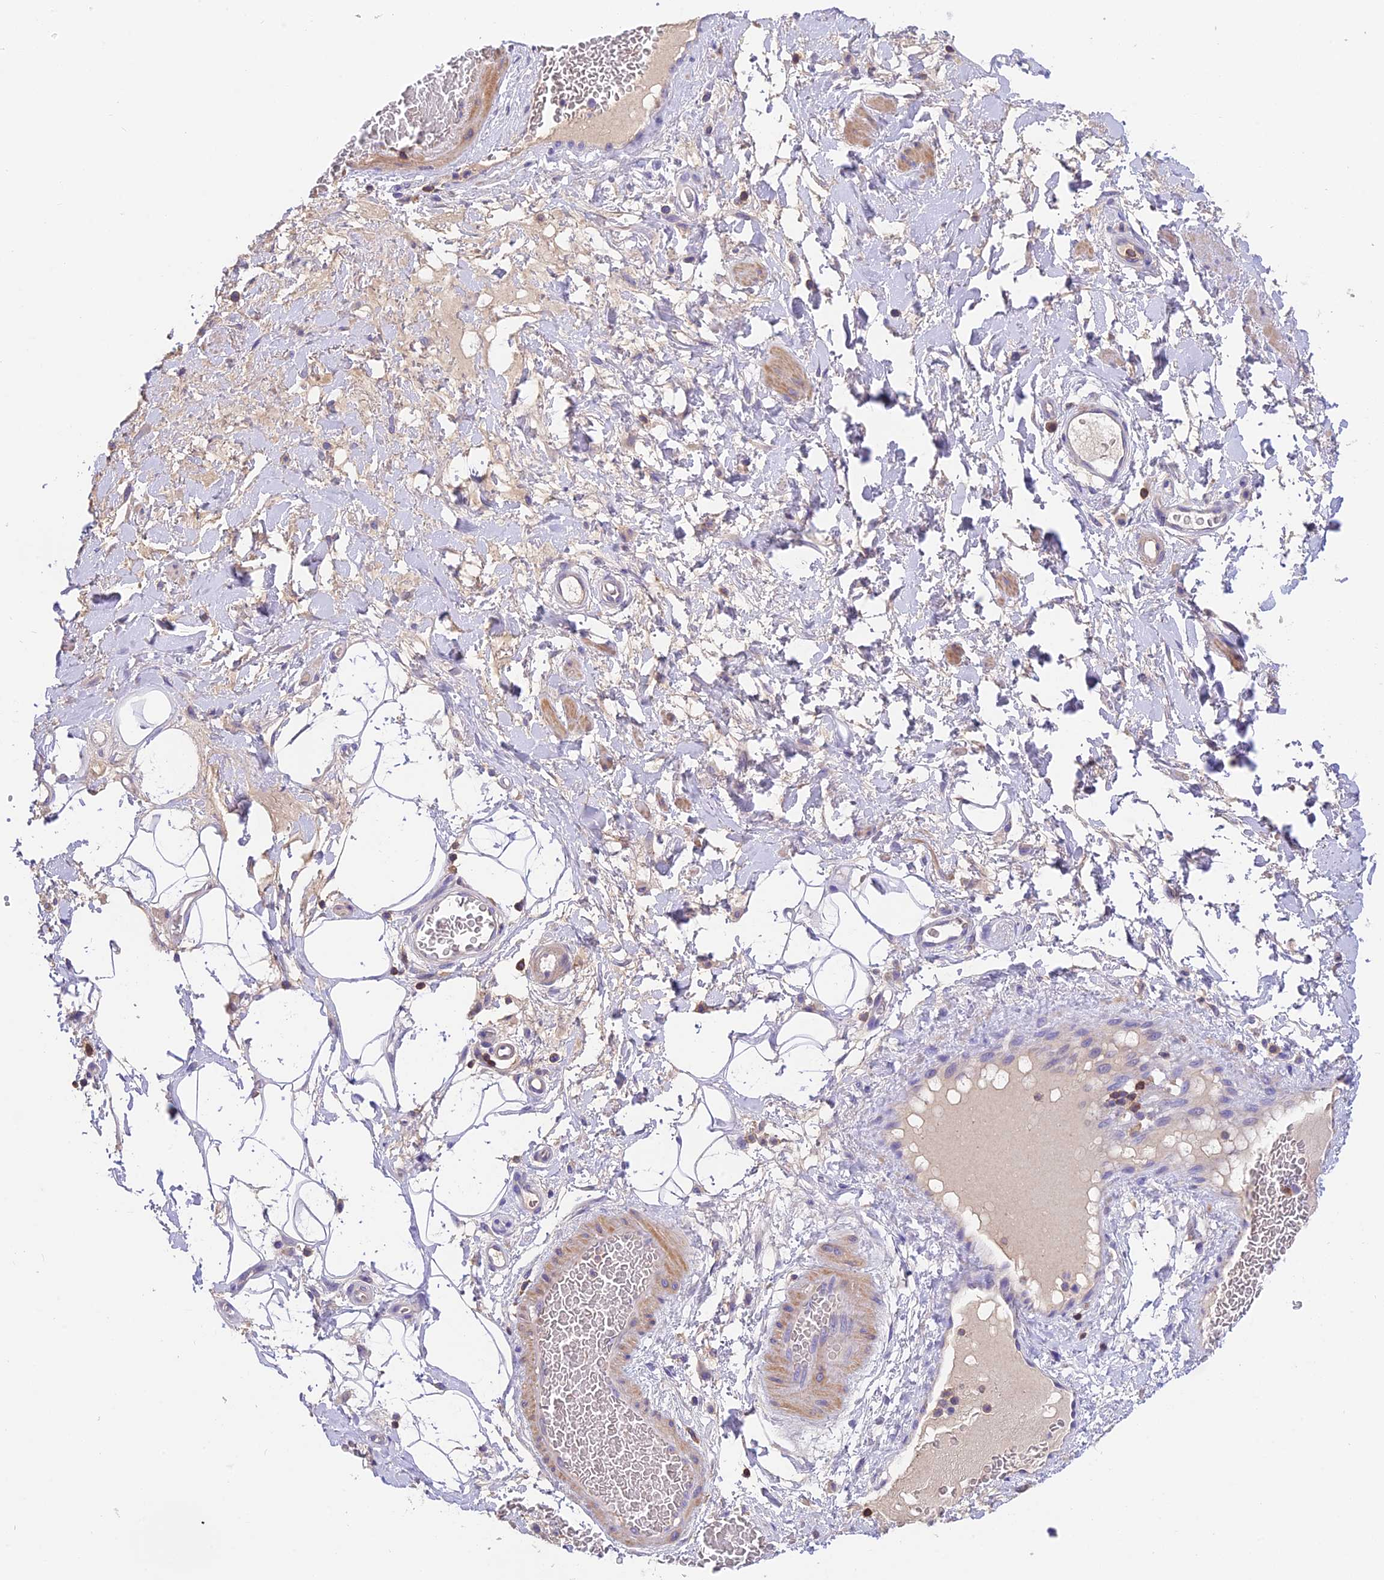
{"staining": {"intensity": "negative", "quantity": "none", "location": "none"}, "tissue": "adipose tissue", "cell_type": "Adipocytes", "image_type": "normal", "snomed": [{"axis": "morphology", "description": "Normal tissue, NOS"}, {"axis": "morphology", "description": "Adenocarcinoma, NOS"}, {"axis": "topography", "description": "Rectum"}, {"axis": "topography", "description": "Vagina"}, {"axis": "topography", "description": "Peripheral nerve tissue"}], "caption": "The immunohistochemistry (IHC) micrograph has no significant positivity in adipocytes of adipose tissue. (Stains: DAB (3,3'-diaminobenzidine) immunohistochemistry with hematoxylin counter stain, Microscopy: brightfield microscopy at high magnification).", "gene": "LPXN", "patient": {"sex": "female", "age": 71}}